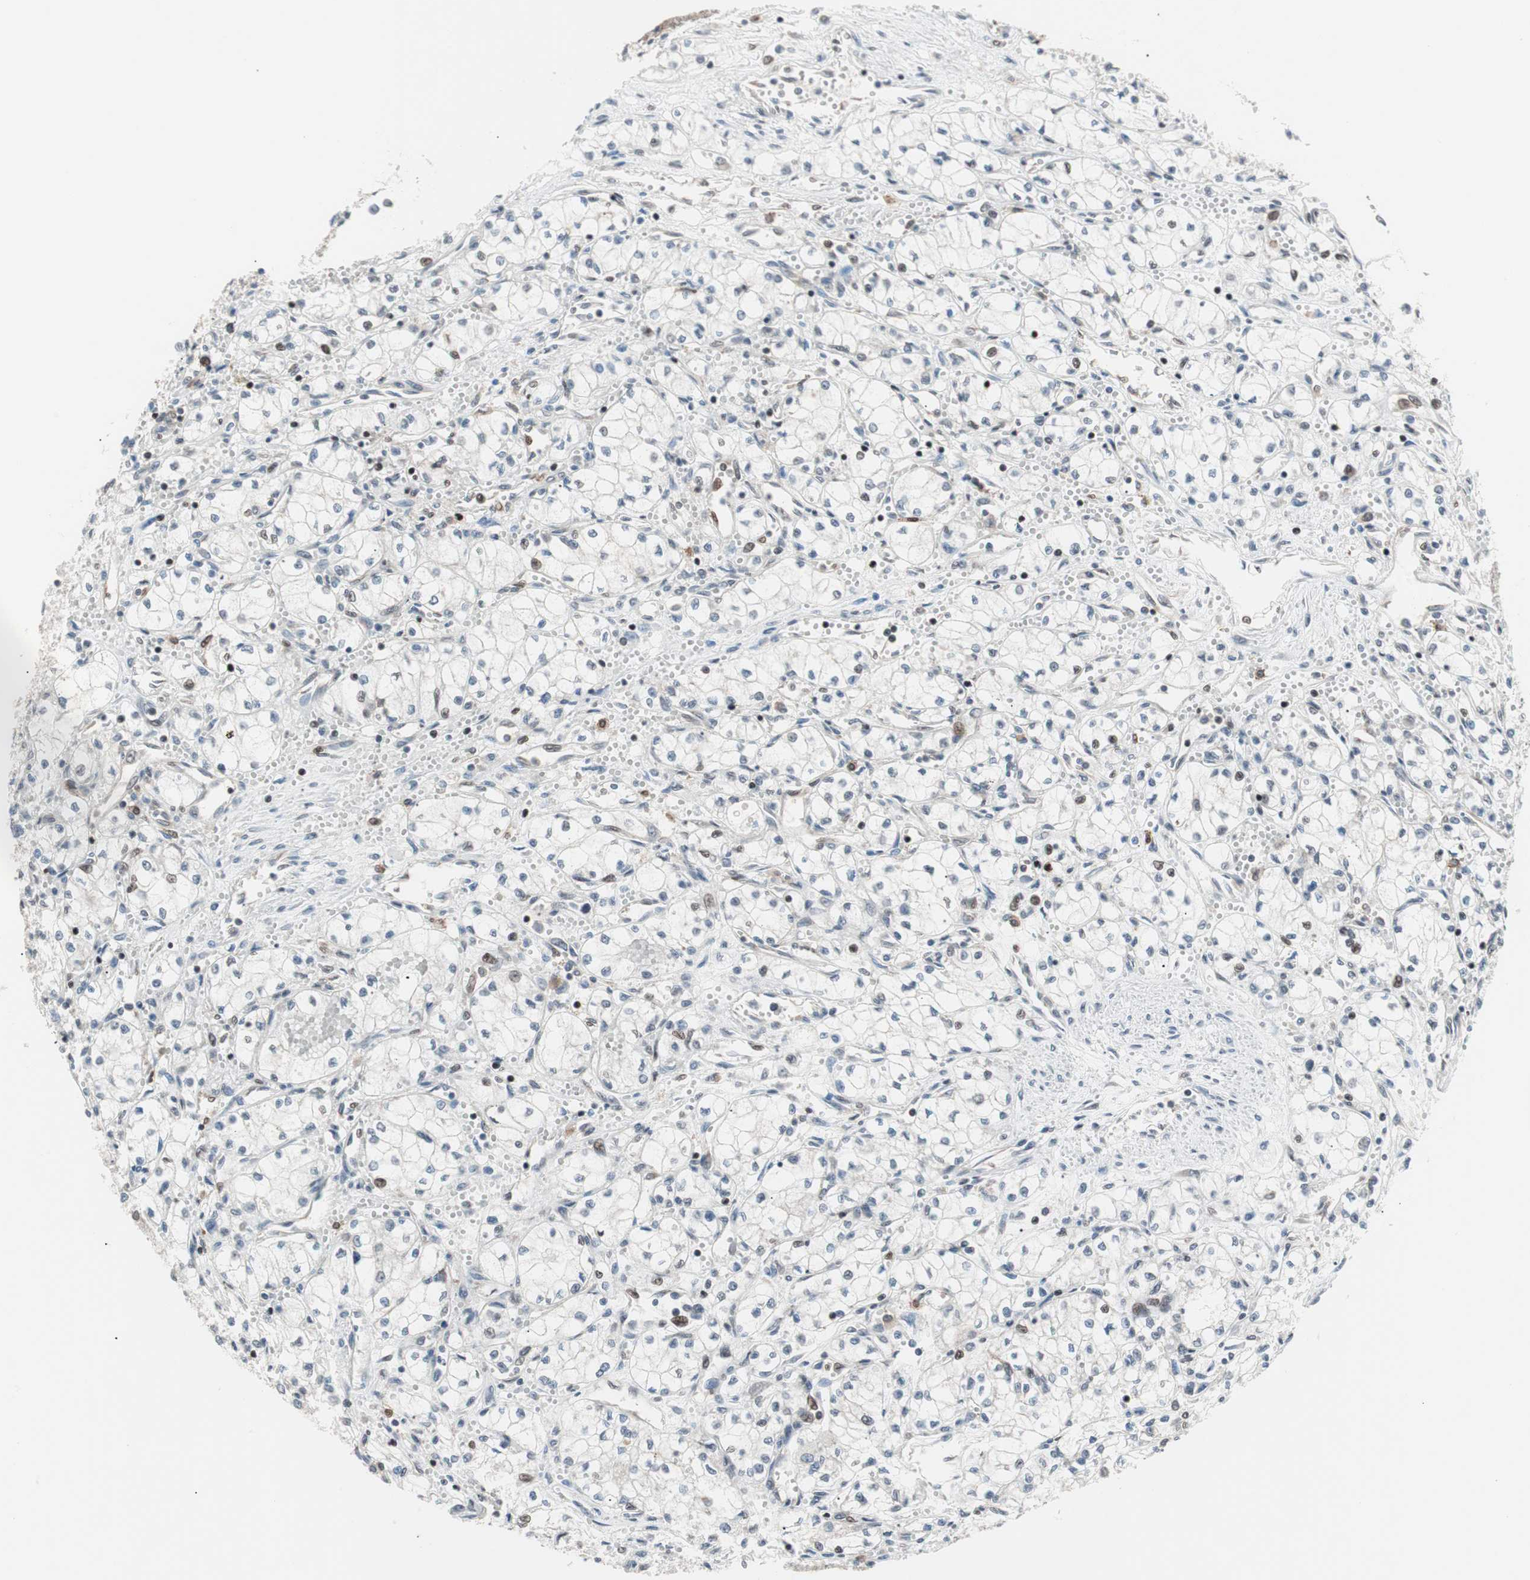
{"staining": {"intensity": "weak", "quantity": "<25%", "location": "nuclear"}, "tissue": "renal cancer", "cell_type": "Tumor cells", "image_type": "cancer", "snomed": [{"axis": "morphology", "description": "Normal tissue, NOS"}, {"axis": "morphology", "description": "Adenocarcinoma, NOS"}, {"axis": "topography", "description": "Kidney"}], "caption": "The image shows no staining of tumor cells in renal cancer.", "gene": "POLH", "patient": {"sex": "male", "age": 59}}